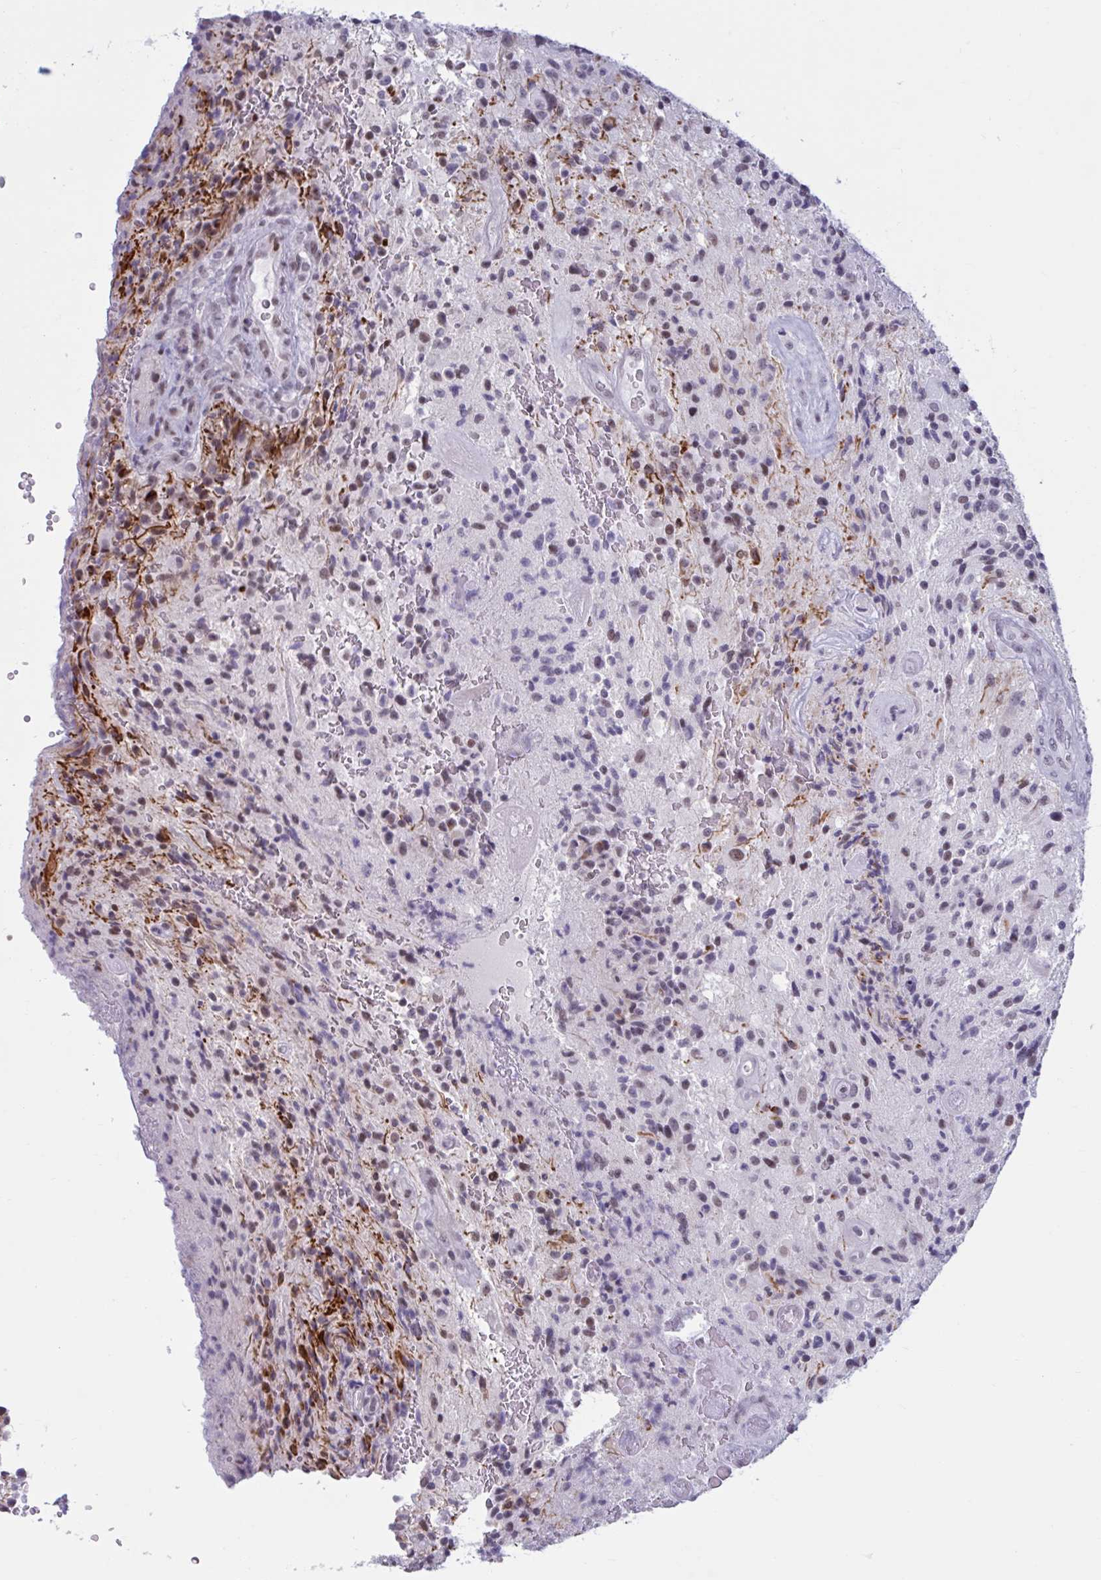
{"staining": {"intensity": "negative", "quantity": "none", "location": "none"}, "tissue": "glioma", "cell_type": "Tumor cells", "image_type": "cancer", "snomed": [{"axis": "morphology", "description": "Normal tissue, NOS"}, {"axis": "morphology", "description": "Glioma, malignant, High grade"}, {"axis": "topography", "description": "Cerebral cortex"}], "caption": "Micrograph shows no protein positivity in tumor cells of glioma tissue.", "gene": "MSMB", "patient": {"sex": "male", "age": 56}}